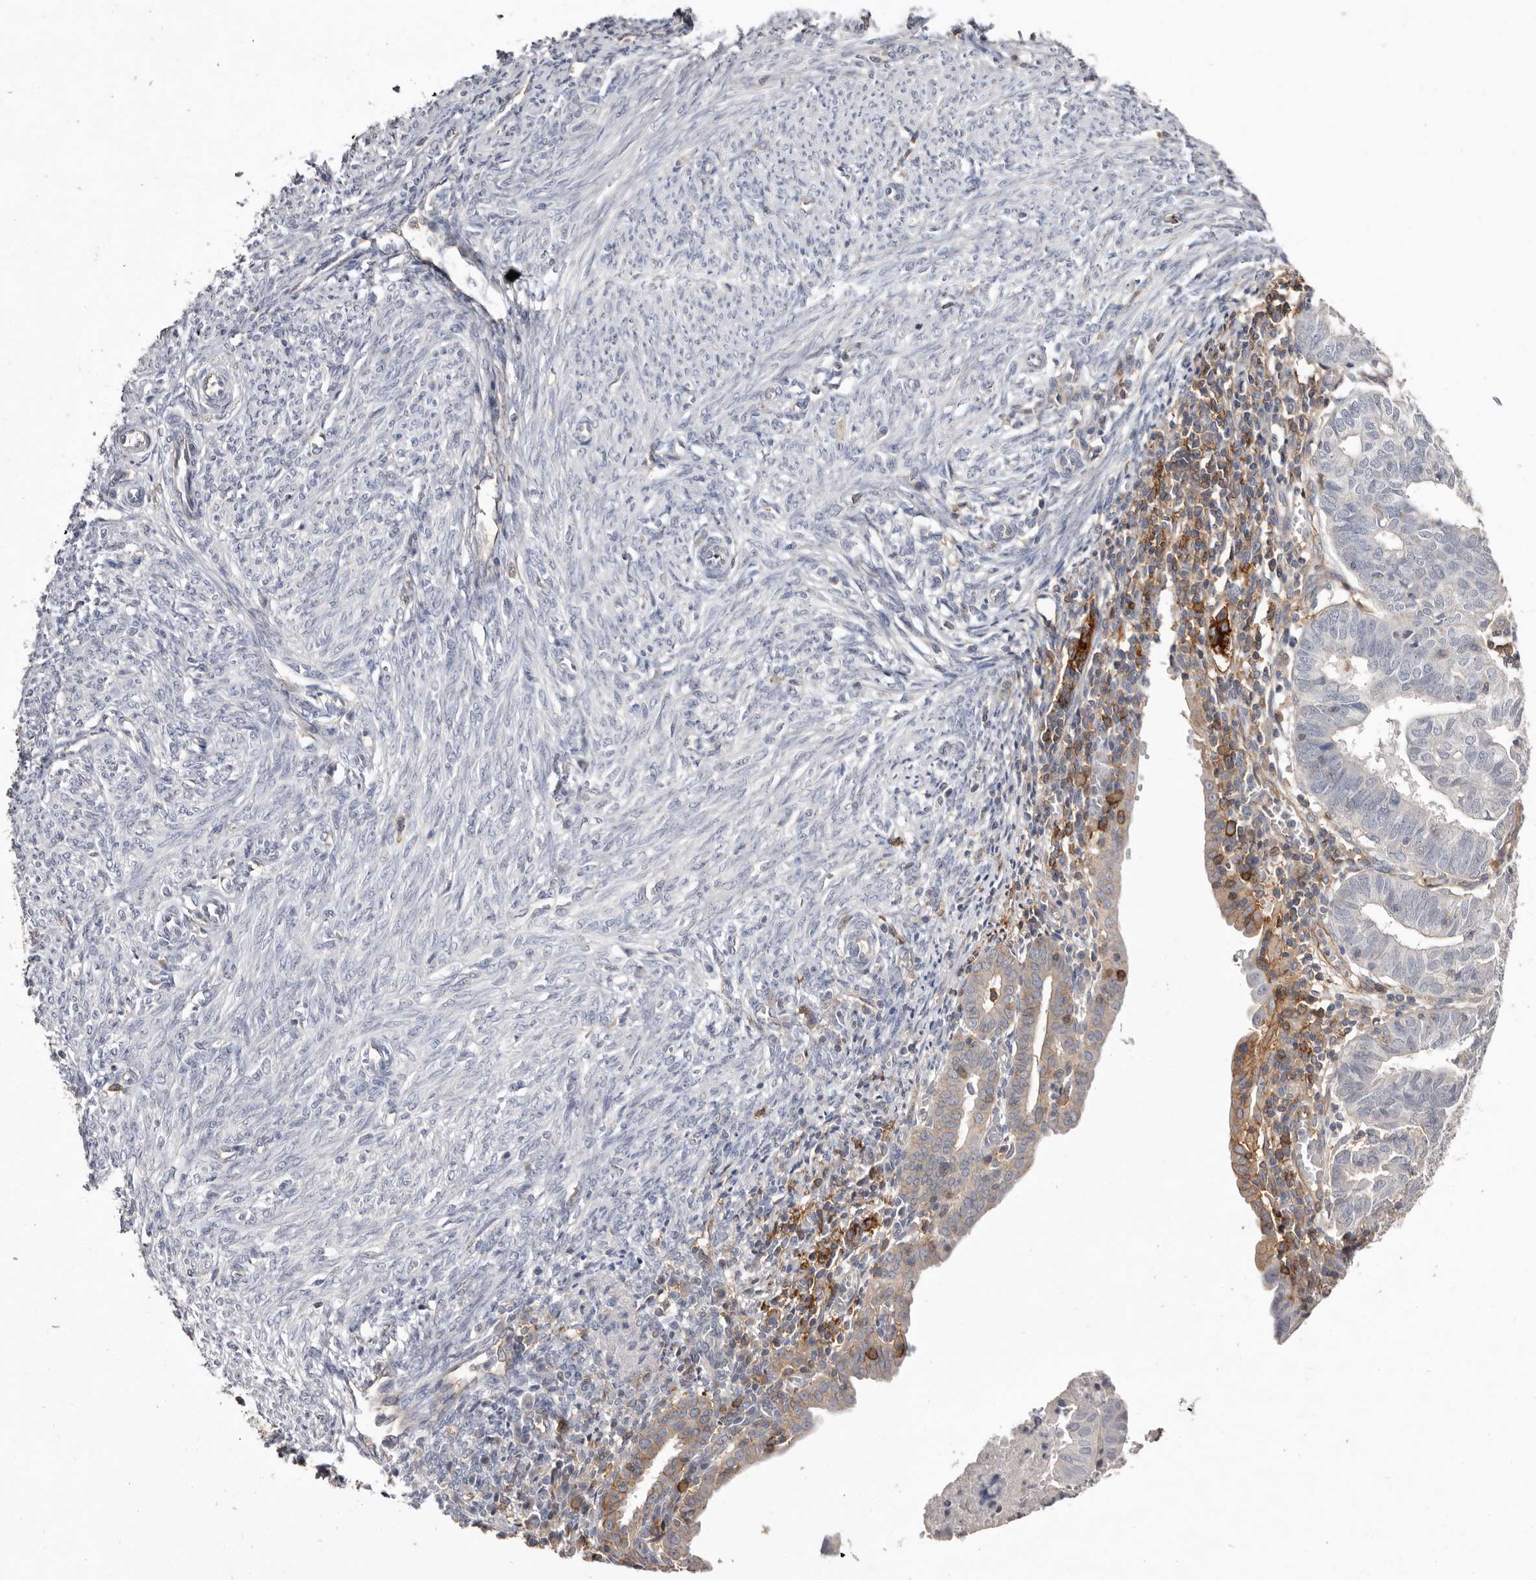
{"staining": {"intensity": "moderate", "quantity": "<25%", "location": "cytoplasmic/membranous"}, "tissue": "endometrial cancer", "cell_type": "Tumor cells", "image_type": "cancer", "snomed": [{"axis": "morphology", "description": "Adenocarcinoma, NOS"}, {"axis": "topography", "description": "Uterus"}], "caption": "High-magnification brightfield microscopy of endometrial cancer (adenocarcinoma) stained with DAB (brown) and counterstained with hematoxylin (blue). tumor cells exhibit moderate cytoplasmic/membranous staining is seen in about<25% of cells. (Stains: DAB in brown, nuclei in blue, Microscopy: brightfield microscopy at high magnification).", "gene": "MMACHC", "patient": {"sex": "female", "age": 77}}